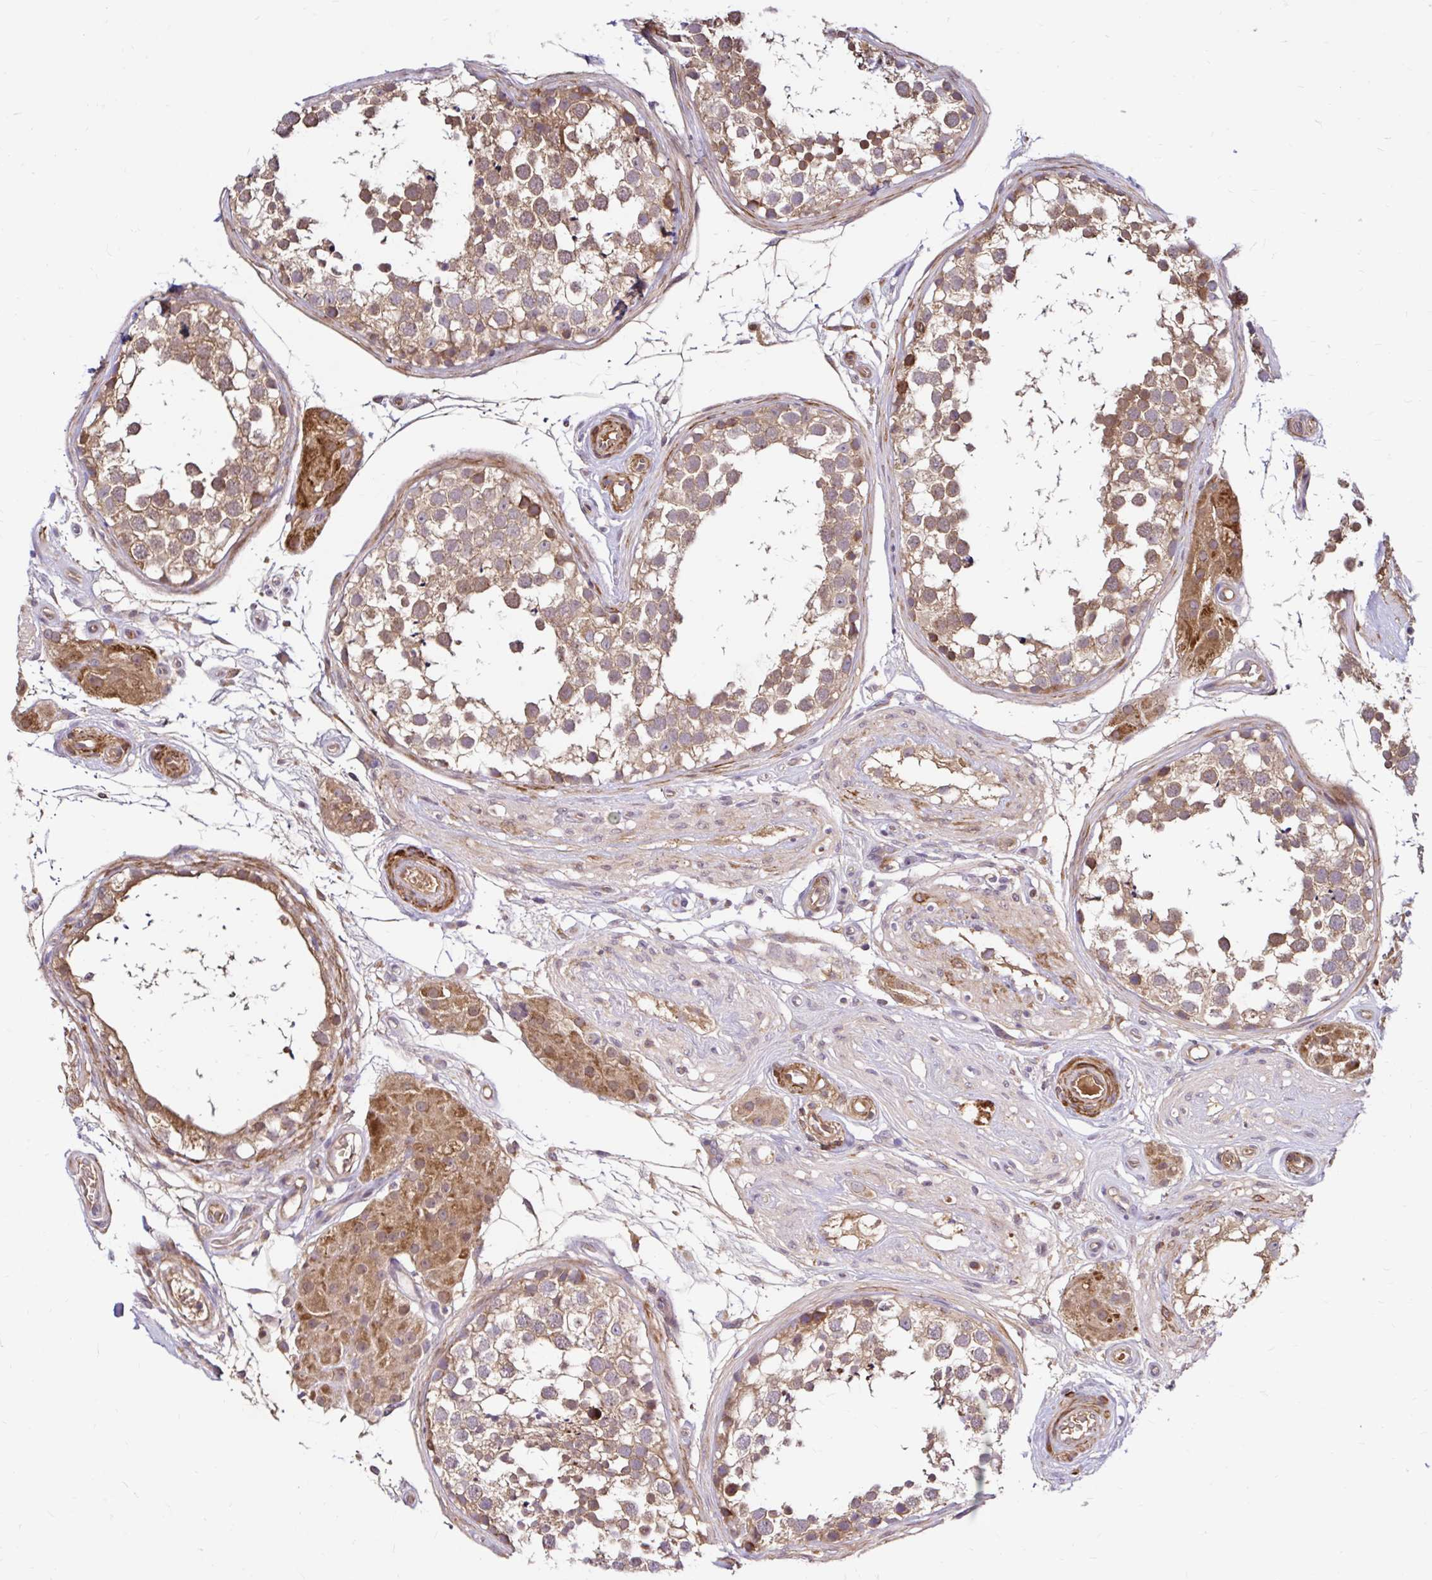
{"staining": {"intensity": "moderate", "quantity": ">75%", "location": "cytoplasmic/membranous"}, "tissue": "testis", "cell_type": "Cells in seminiferous ducts", "image_type": "normal", "snomed": [{"axis": "morphology", "description": "Normal tissue, NOS"}, {"axis": "morphology", "description": "Seminoma, NOS"}, {"axis": "topography", "description": "Testis"}], "caption": "Immunohistochemistry image of benign testis: testis stained using immunohistochemistry shows medium levels of moderate protein expression localized specifically in the cytoplasmic/membranous of cells in seminiferous ducts, appearing as a cytoplasmic/membranous brown color.", "gene": "ARHGEF37", "patient": {"sex": "male", "age": 65}}